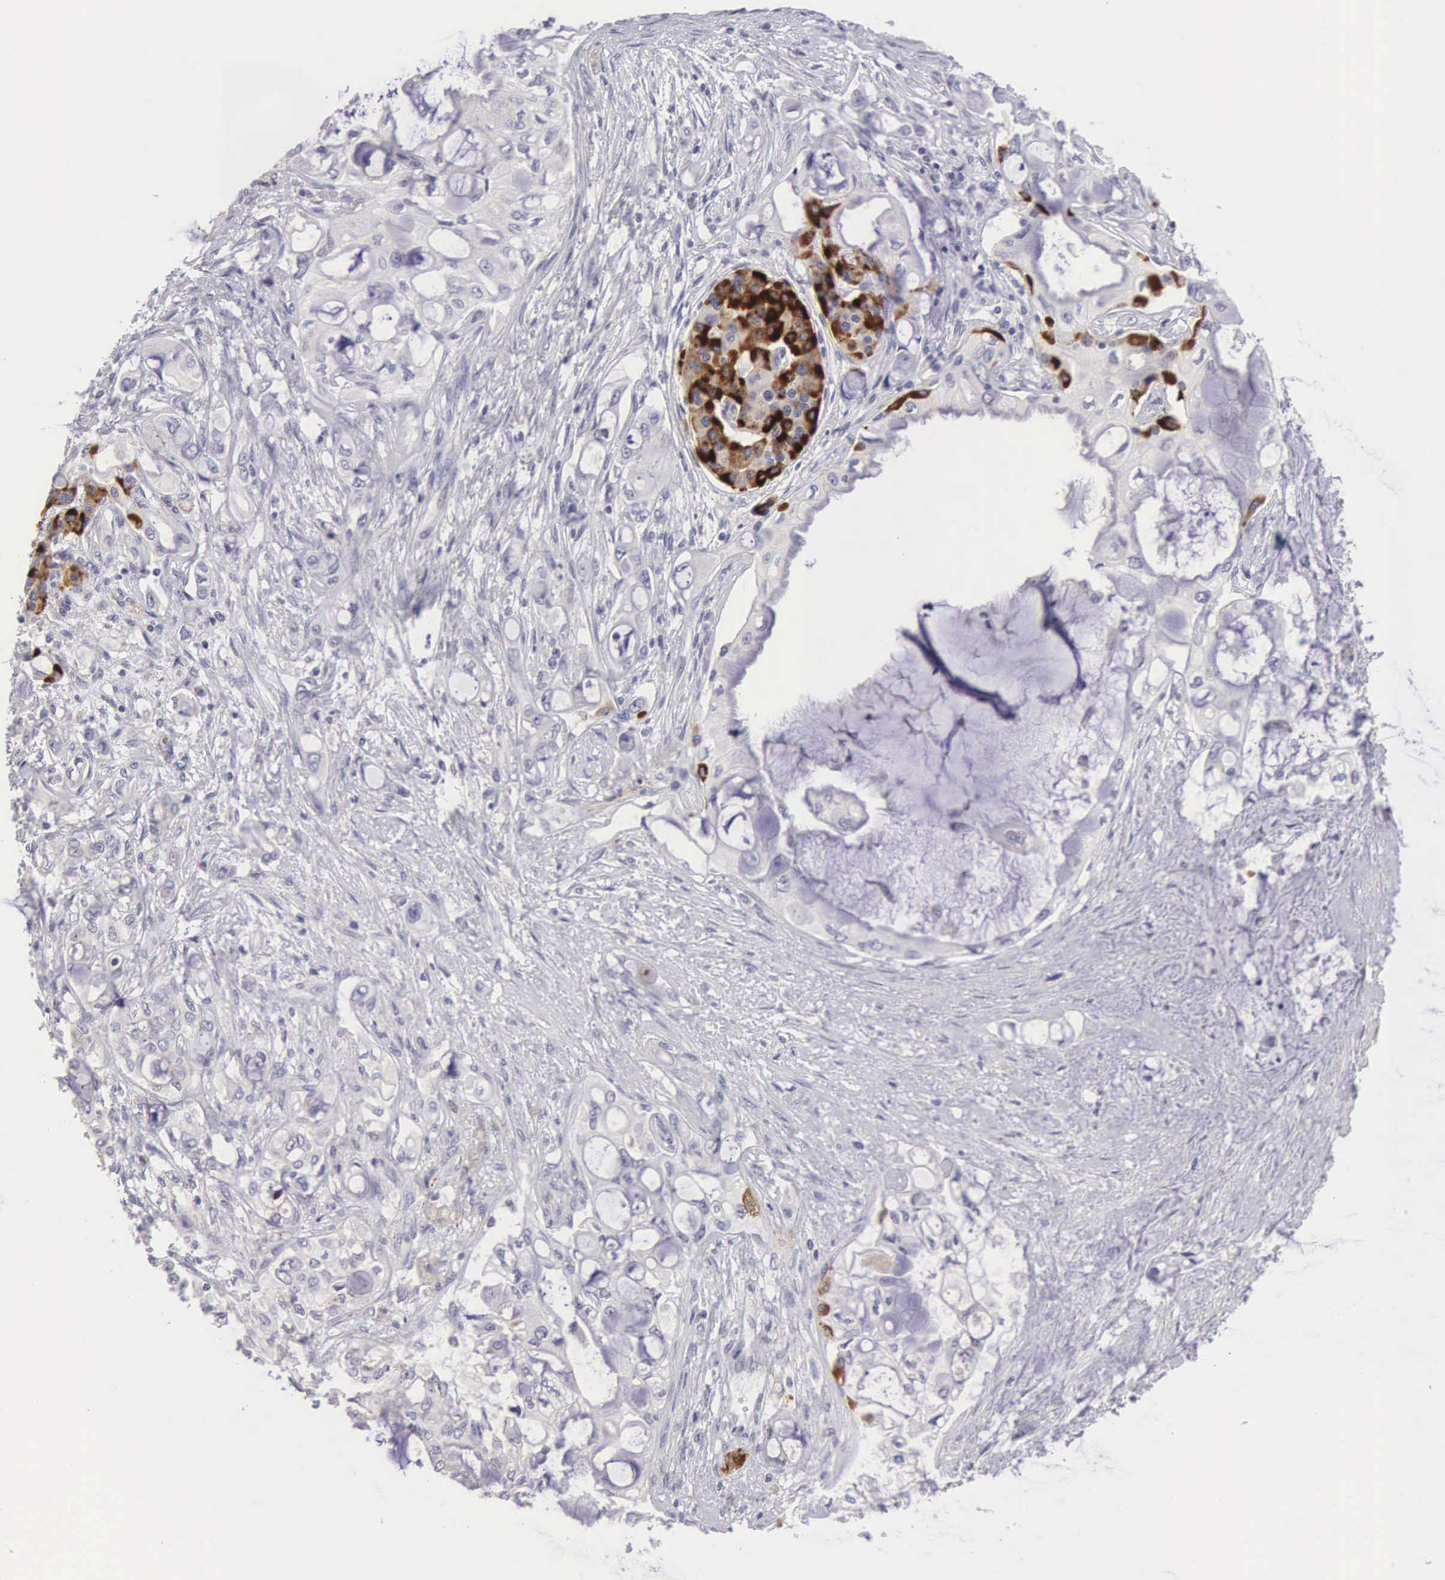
{"staining": {"intensity": "negative", "quantity": "none", "location": "none"}, "tissue": "pancreatic cancer", "cell_type": "Tumor cells", "image_type": "cancer", "snomed": [{"axis": "morphology", "description": "Adenocarcinoma, NOS"}, {"axis": "topography", "description": "Pancreas"}], "caption": "This is a histopathology image of immunohistochemistry (IHC) staining of pancreatic cancer, which shows no expression in tumor cells. Brightfield microscopy of IHC stained with DAB (3,3'-diaminobenzidine) (brown) and hematoxylin (blue), captured at high magnification.", "gene": "CLU", "patient": {"sex": "female", "age": 70}}